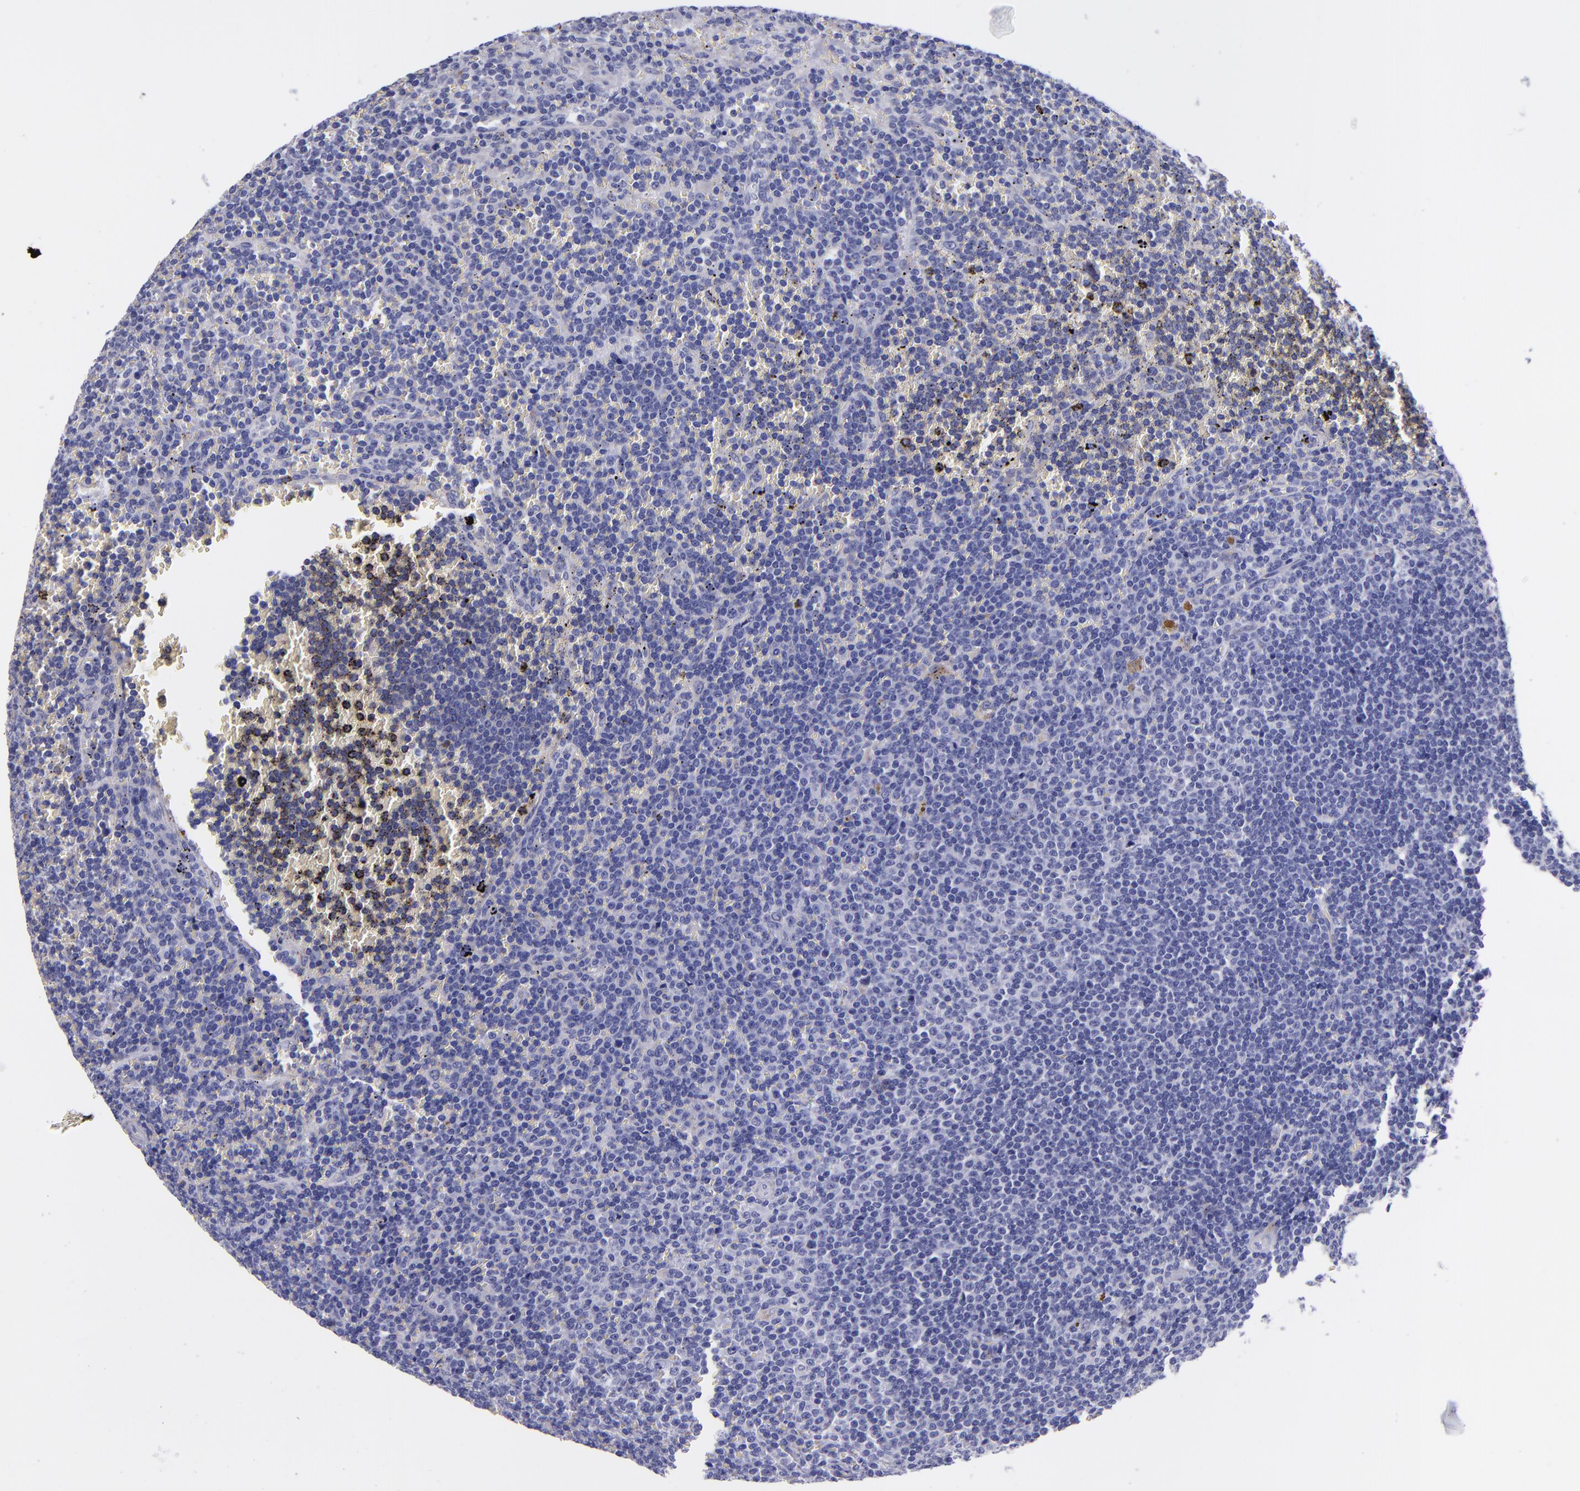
{"staining": {"intensity": "negative", "quantity": "none", "location": "none"}, "tissue": "lymphoma", "cell_type": "Tumor cells", "image_type": "cancer", "snomed": [{"axis": "morphology", "description": "Malignant lymphoma, non-Hodgkin's type, Low grade"}, {"axis": "topography", "description": "Spleen"}], "caption": "High power microscopy histopathology image of an immunohistochemistry histopathology image of lymphoma, revealing no significant staining in tumor cells.", "gene": "IVL", "patient": {"sex": "male", "age": 80}}